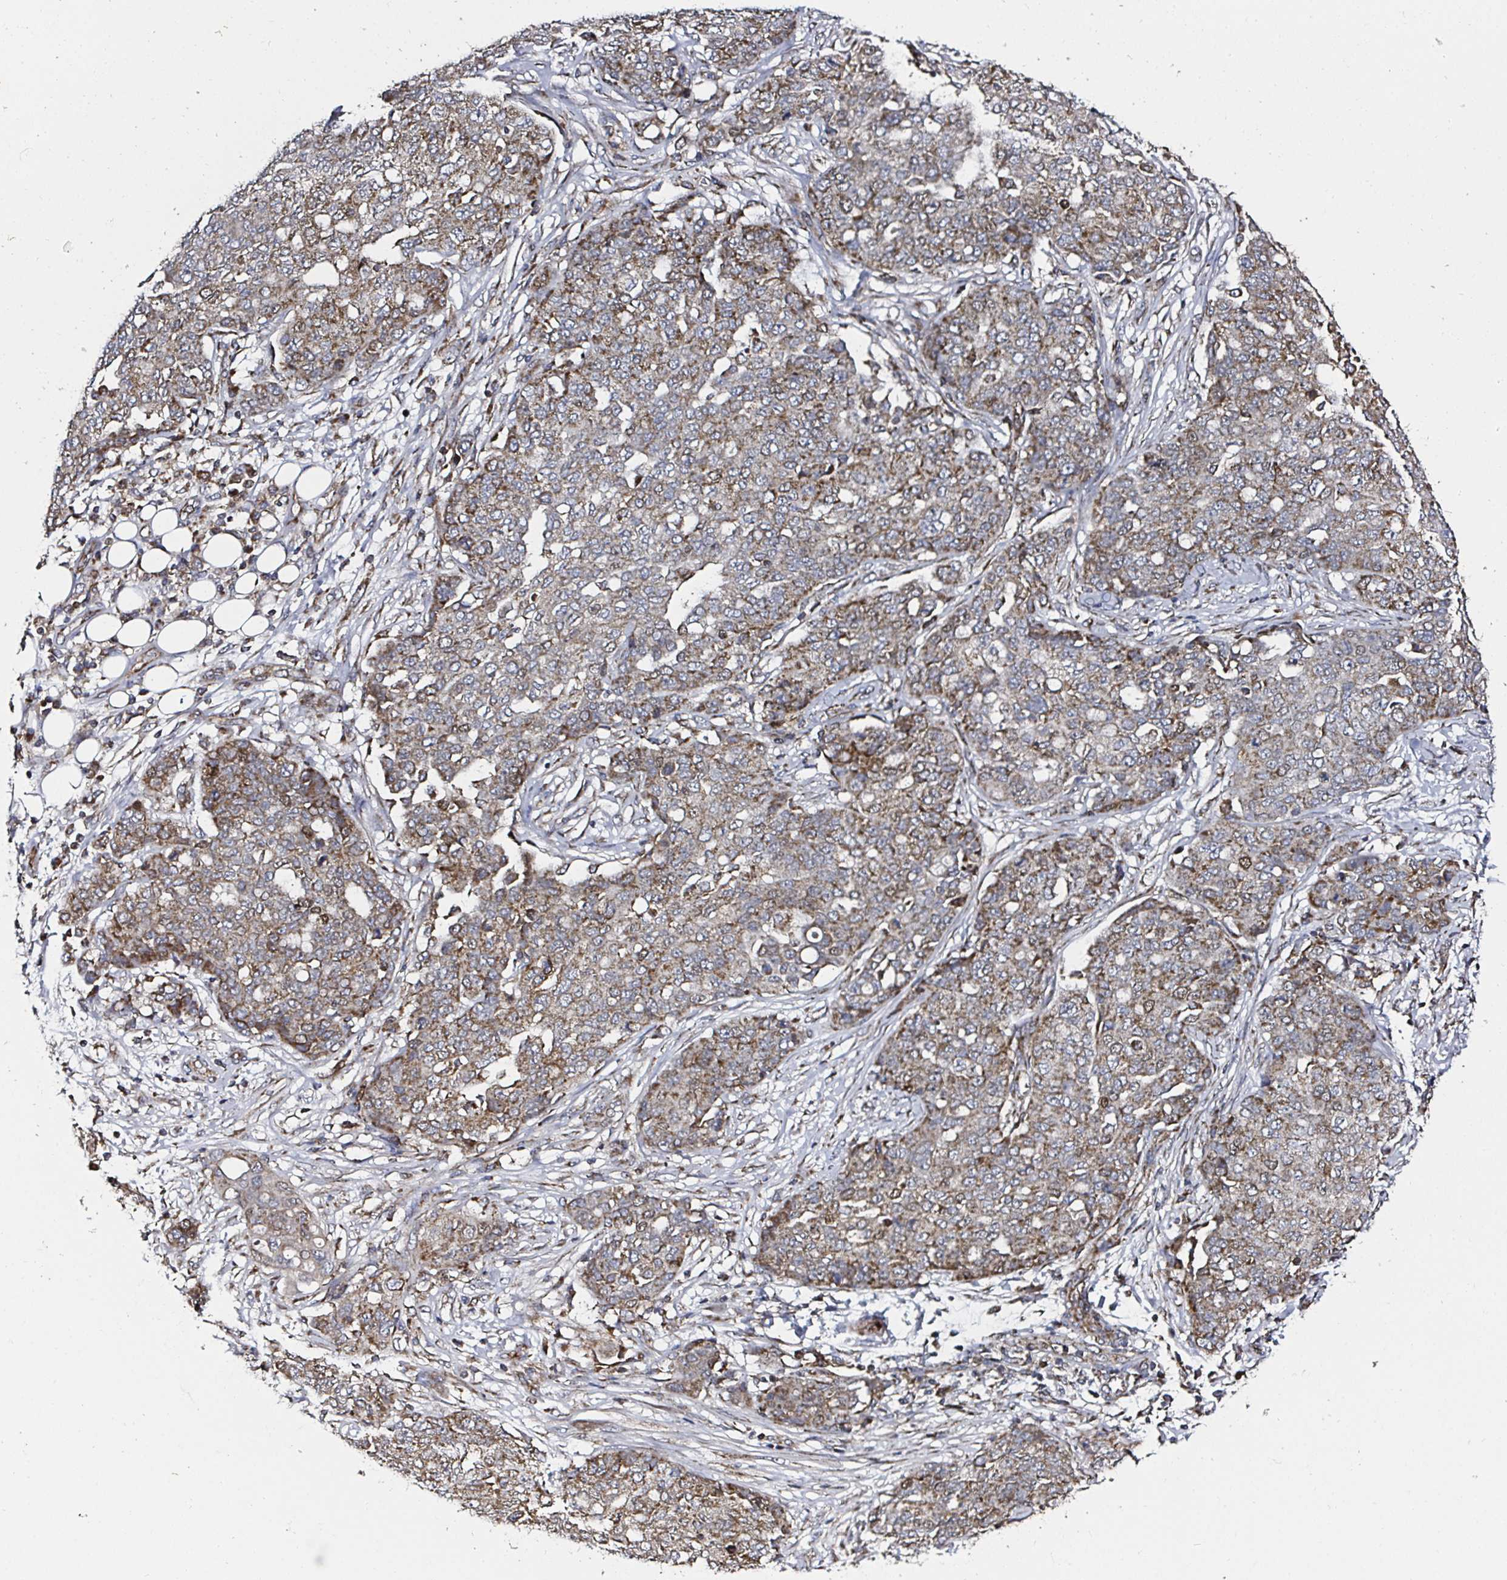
{"staining": {"intensity": "moderate", "quantity": ">75%", "location": "cytoplasmic/membranous"}, "tissue": "ovarian cancer", "cell_type": "Tumor cells", "image_type": "cancer", "snomed": [{"axis": "morphology", "description": "Cystadenocarcinoma, serous, NOS"}, {"axis": "topography", "description": "Soft tissue"}, {"axis": "topography", "description": "Ovary"}], "caption": "Brown immunohistochemical staining in human ovarian cancer reveals moderate cytoplasmic/membranous expression in about >75% of tumor cells.", "gene": "ATAD3B", "patient": {"sex": "female", "age": 57}}